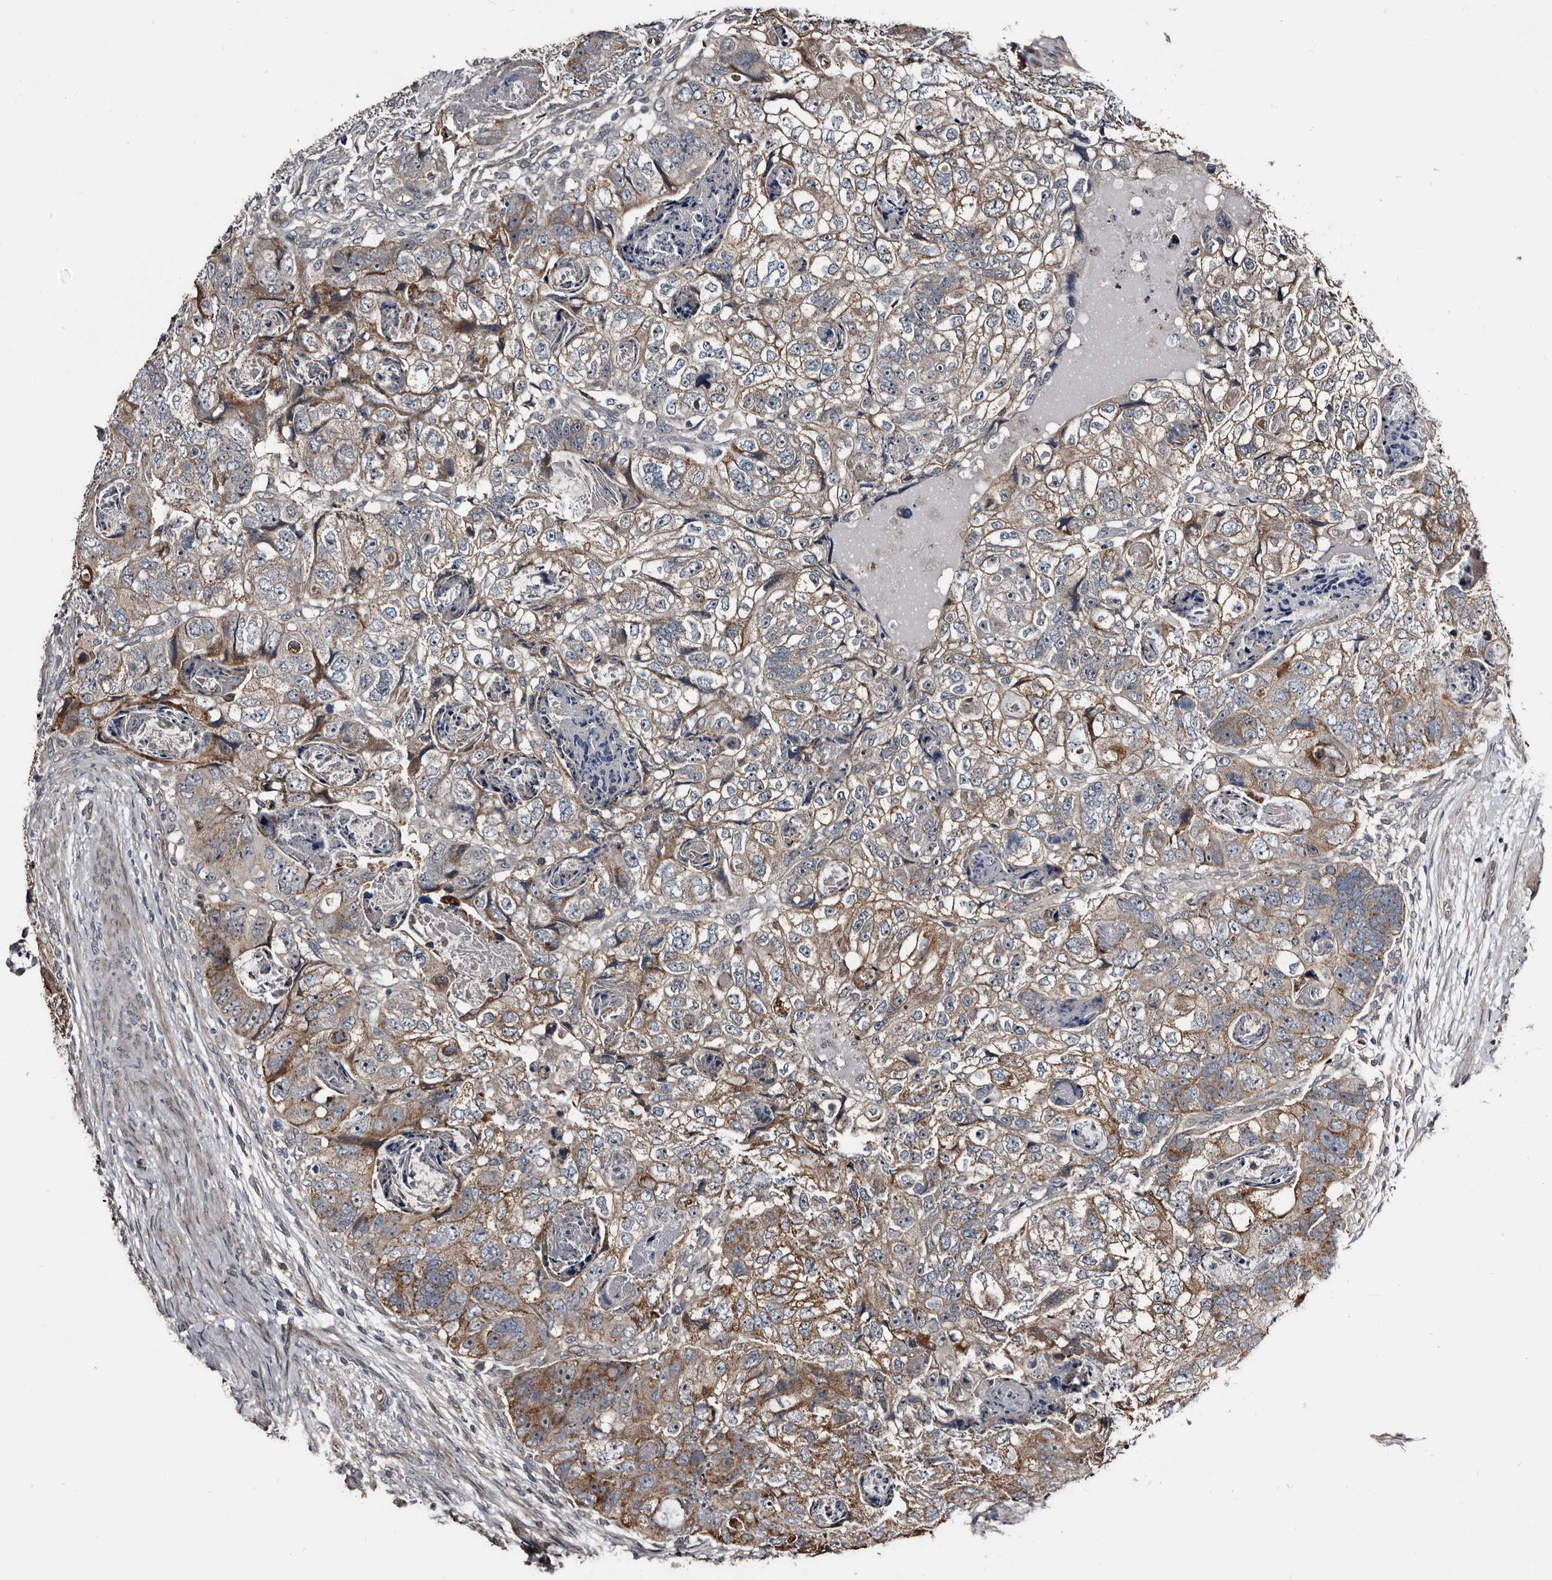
{"staining": {"intensity": "moderate", "quantity": "25%-75%", "location": "cytoplasmic/membranous"}, "tissue": "colorectal cancer", "cell_type": "Tumor cells", "image_type": "cancer", "snomed": [{"axis": "morphology", "description": "Adenocarcinoma, NOS"}, {"axis": "topography", "description": "Rectum"}], "caption": "A medium amount of moderate cytoplasmic/membranous staining is present in about 25%-75% of tumor cells in colorectal cancer (adenocarcinoma) tissue.", "gene": "DHPS", "patient": {"sex": "male", "age": 59}}